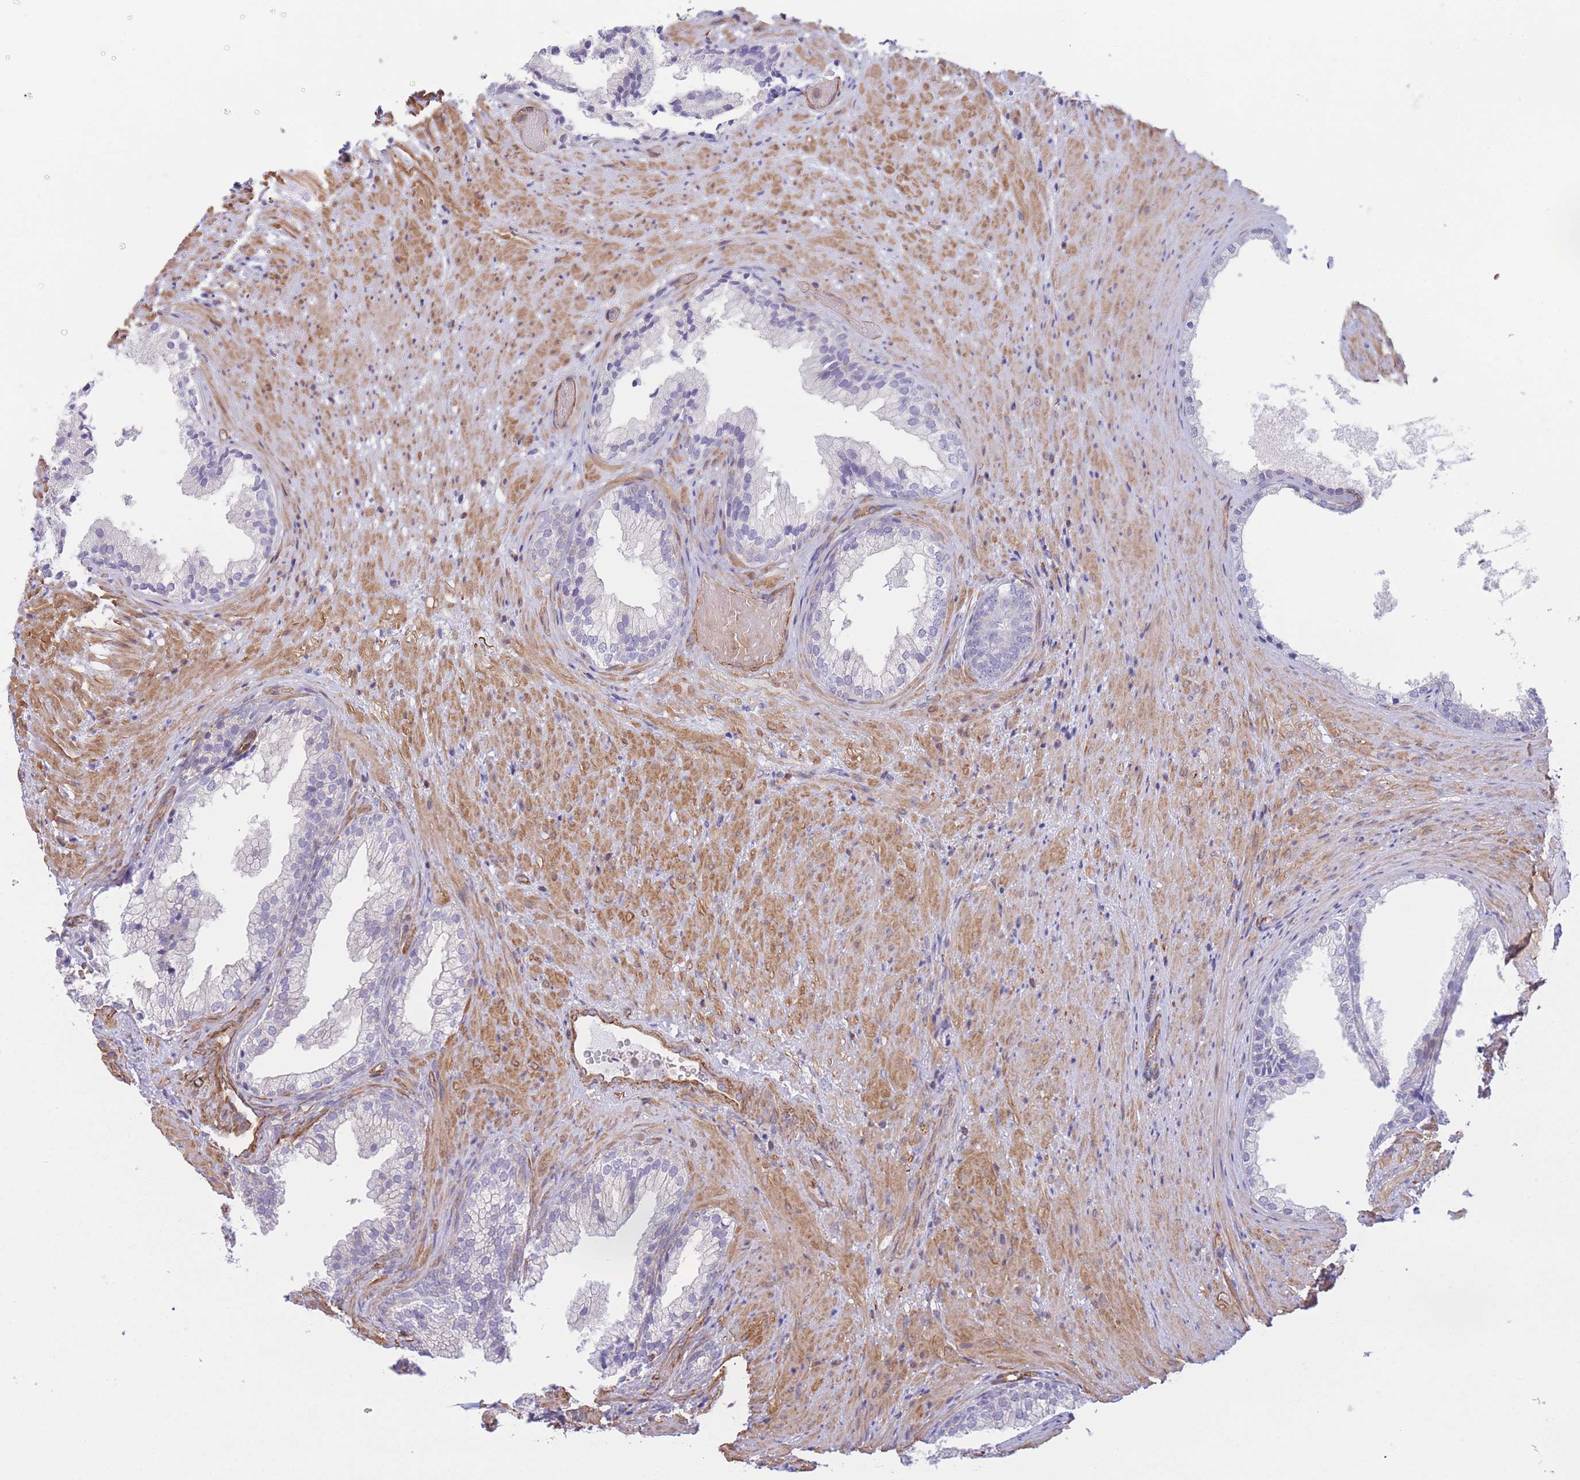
{"staining": {"intensity": "negative", "quantity": "none", "location": "none"}, "tissue": "prostate", "cell_type": "Glandular cells", "image_type": "normal", "snomed": [{"axis": "morphology", "description": "Normal tissue, NOS"}, {"axis": "topography", "description": "Prostate"}], "caption": "A high-resolution image shows immunohistochemistry (IHC) staining of normal prostate, which shows no significant staining in glandular cells. The staining was performed using DAB (3,3'-diaminobenzidine) to visualize the protein expression in brown, while the nuclei were stained in blue with hematoxylin (Magnification: 20x).", "gene": "CDC25B", "patient": {"sex": "male", "age": 76}}